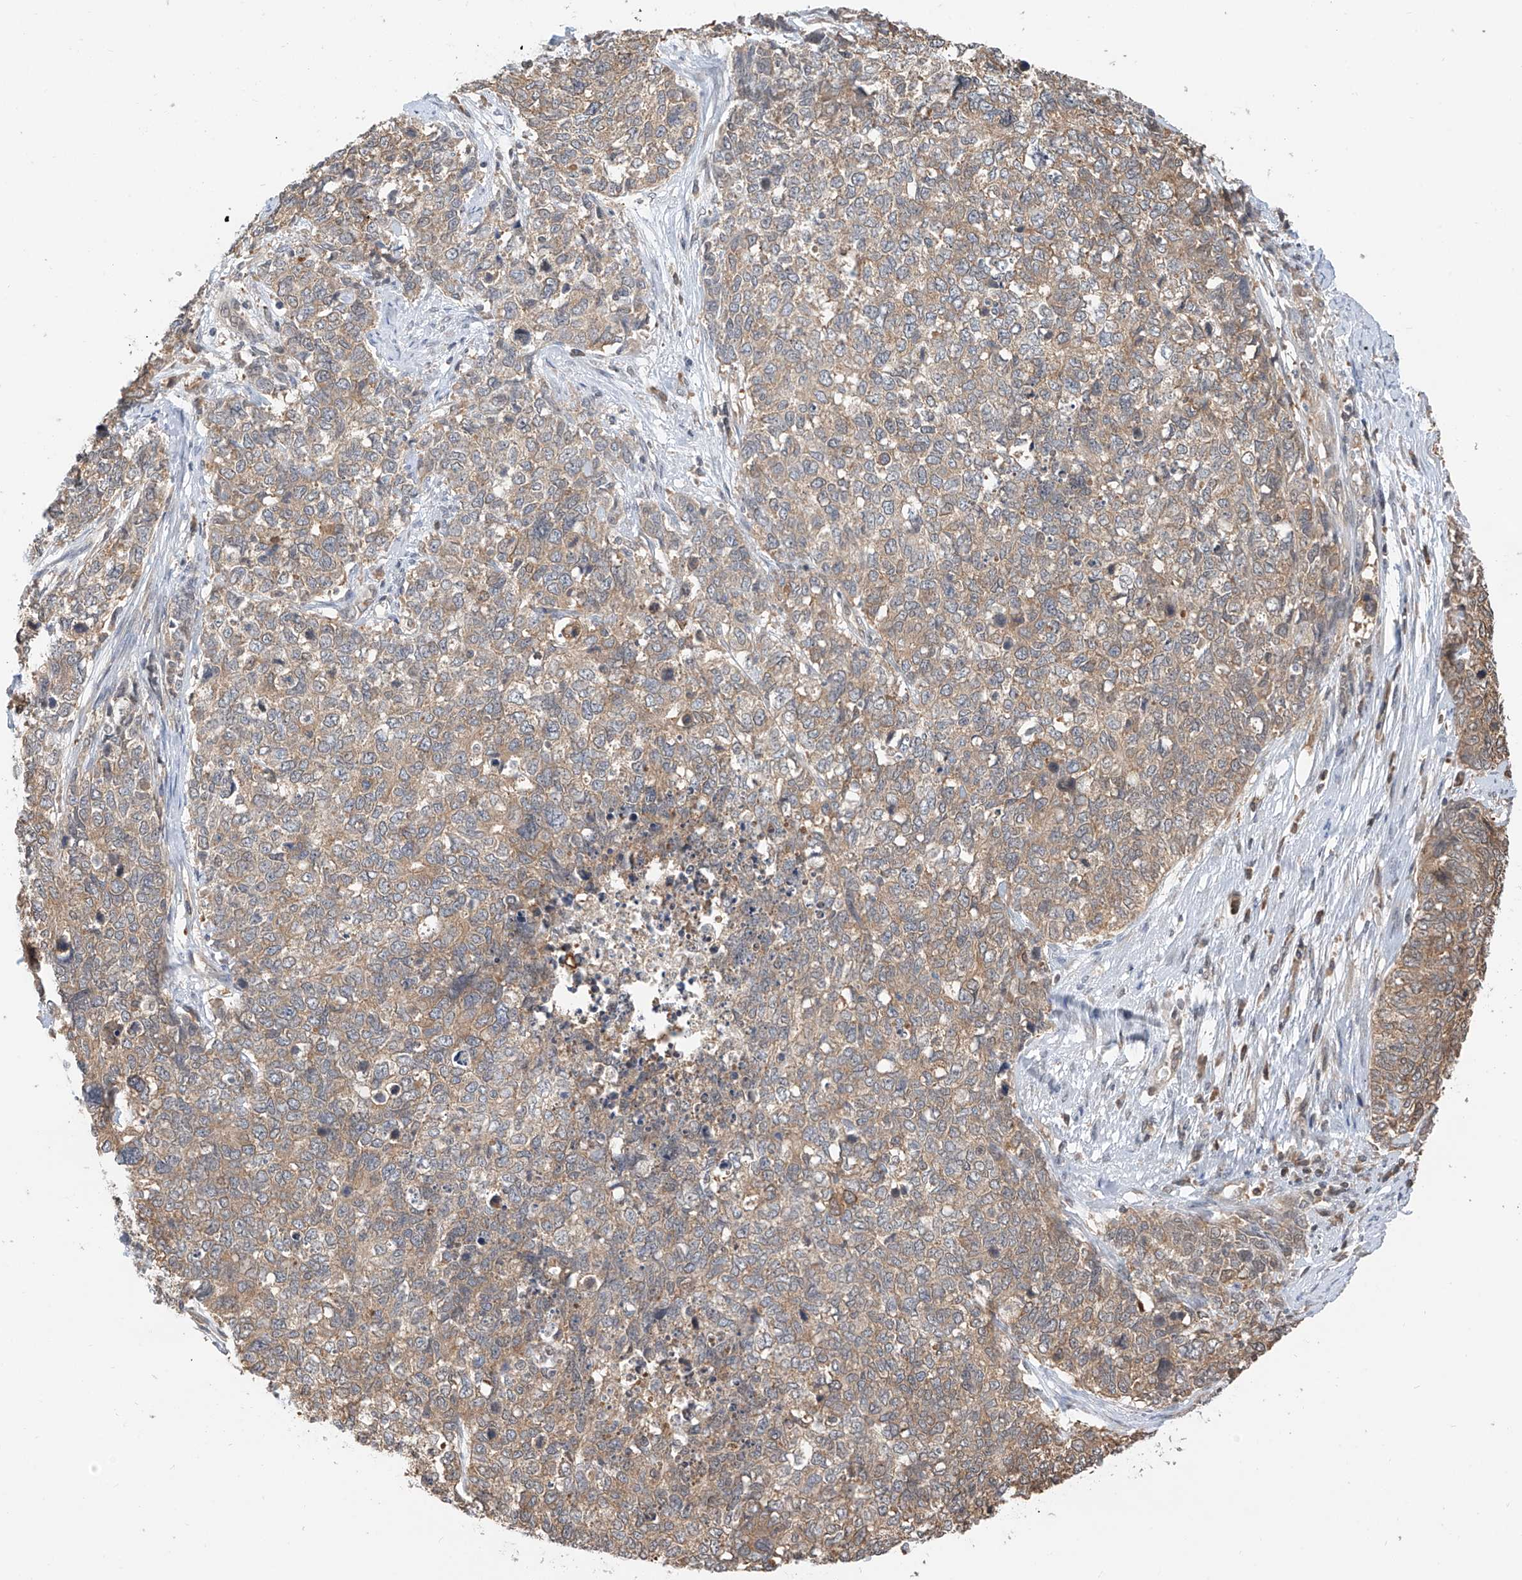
{"staining": {"intensity": "moderate", "quantity": ">75%", "location": "cytoplasmic/membranous"}, "tissue": "cervical cancer", "cell_type": "Tumor cells", "image_type": "cancer", "snomed": [{"axis": "morphology", "description": "Squamous cell carcinoma, NOS"}, {"axis": "topography", "description": "Cervix"}], "caption": "Moderate cytoplasmic/membranous expression is present in about >75% of tumor cells in cervical cancer (squamous cell carcinoma).", "gene": "PPA2", "patient": {"sex": "female", "age": 63}}